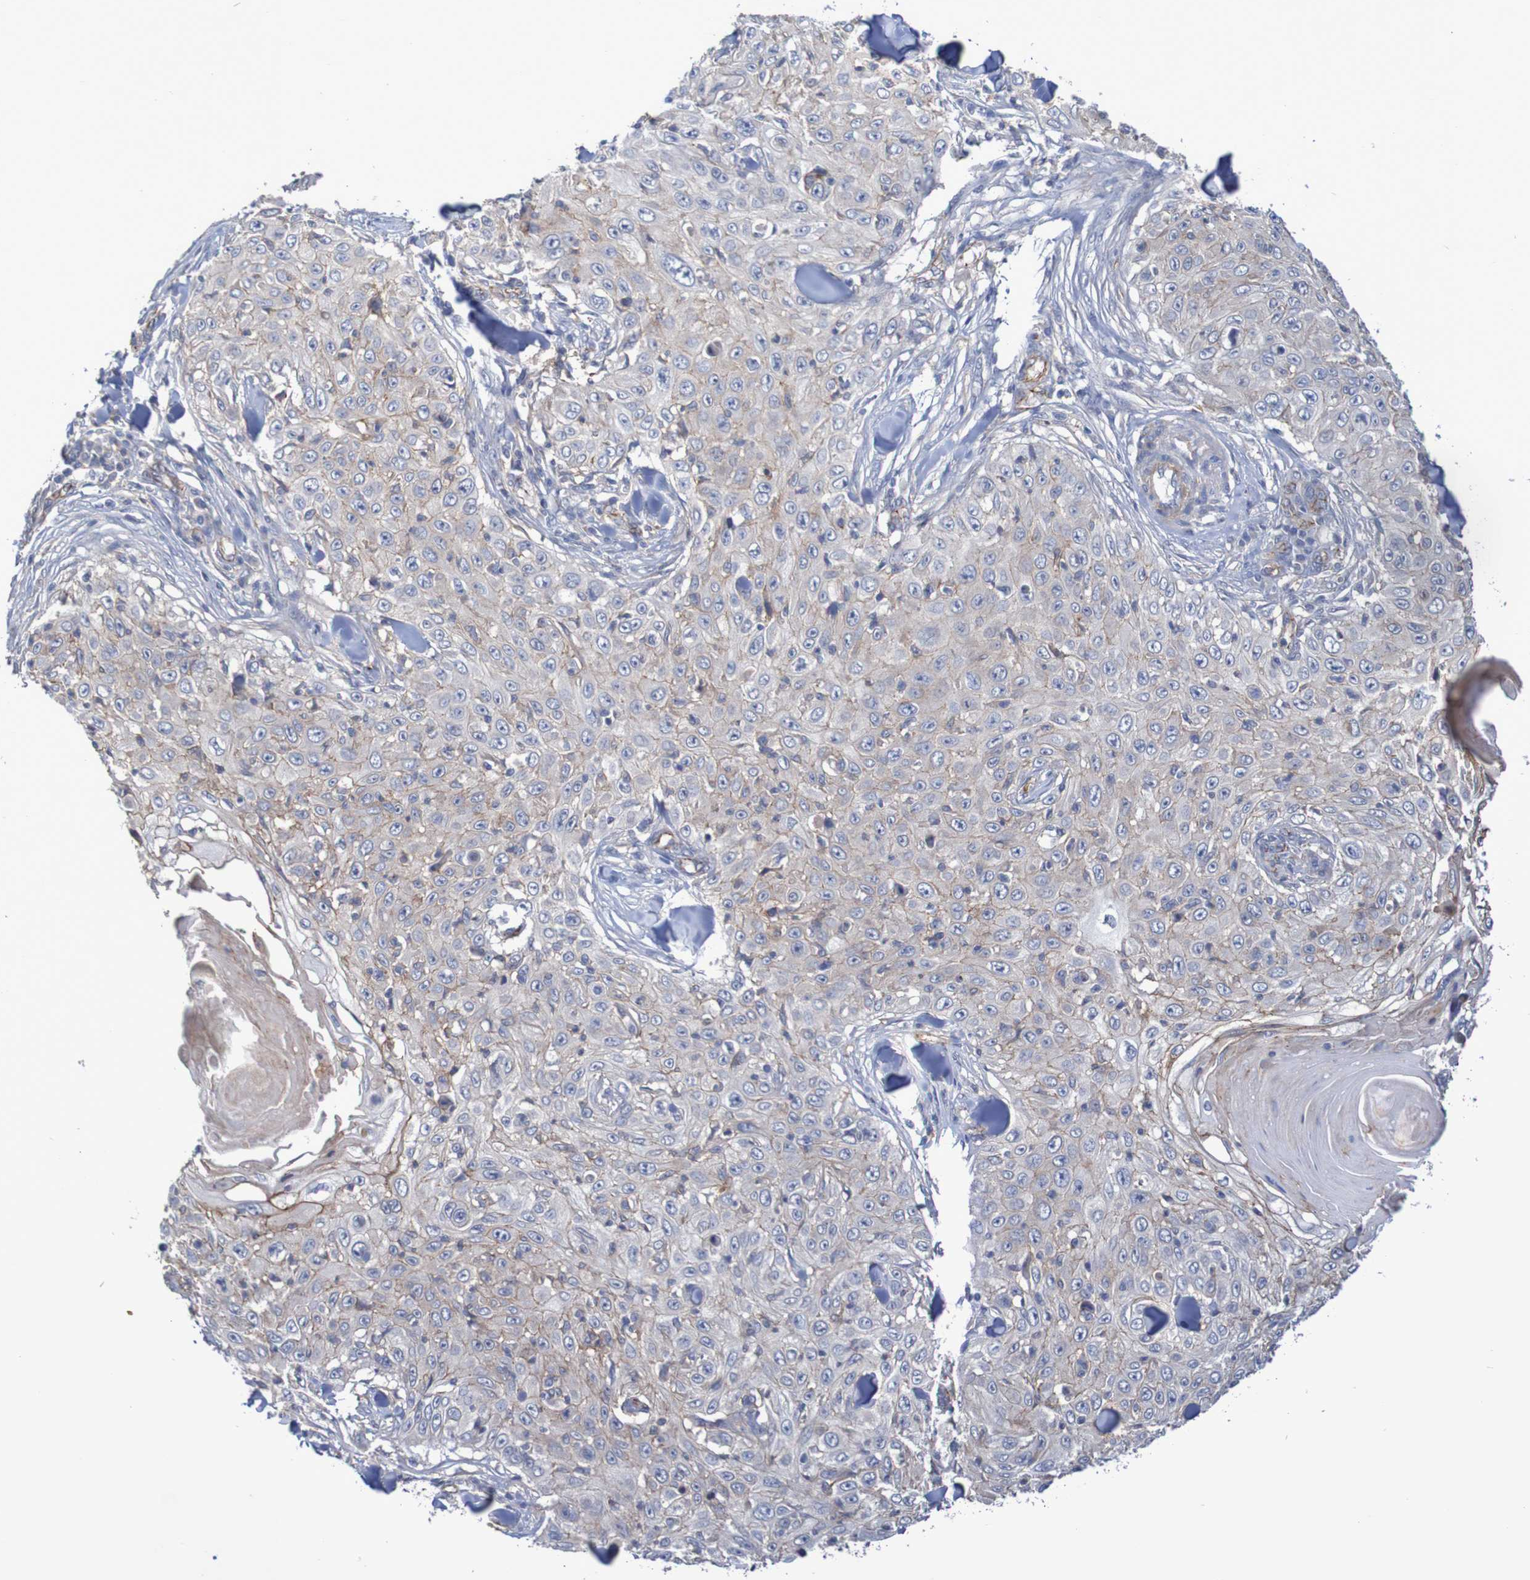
{"staining": {"intensity": "weak", "quantity": "25%-75%", "location": "cytoplasmic/membranous"}, "tissue": "skin cancer", "cell_type": "Tumor cells", "image_type": "cancer", "snomed": [{"axis": "morphology", "description": "Squamous cell carcinoma, NOS"}, {"axis": "topography", "description": "Skin"}], "caption": "Brown immunohistochemical staining in skin cancer demonstrates weak cytoplasmic/membranous staining in about 25%-75% of tumor cells. The protein of interest is shown in brown color, while the nuclei are stained blue.", "gene": "NECTIN2", "patient": {"sex": "male", "age": 86}}